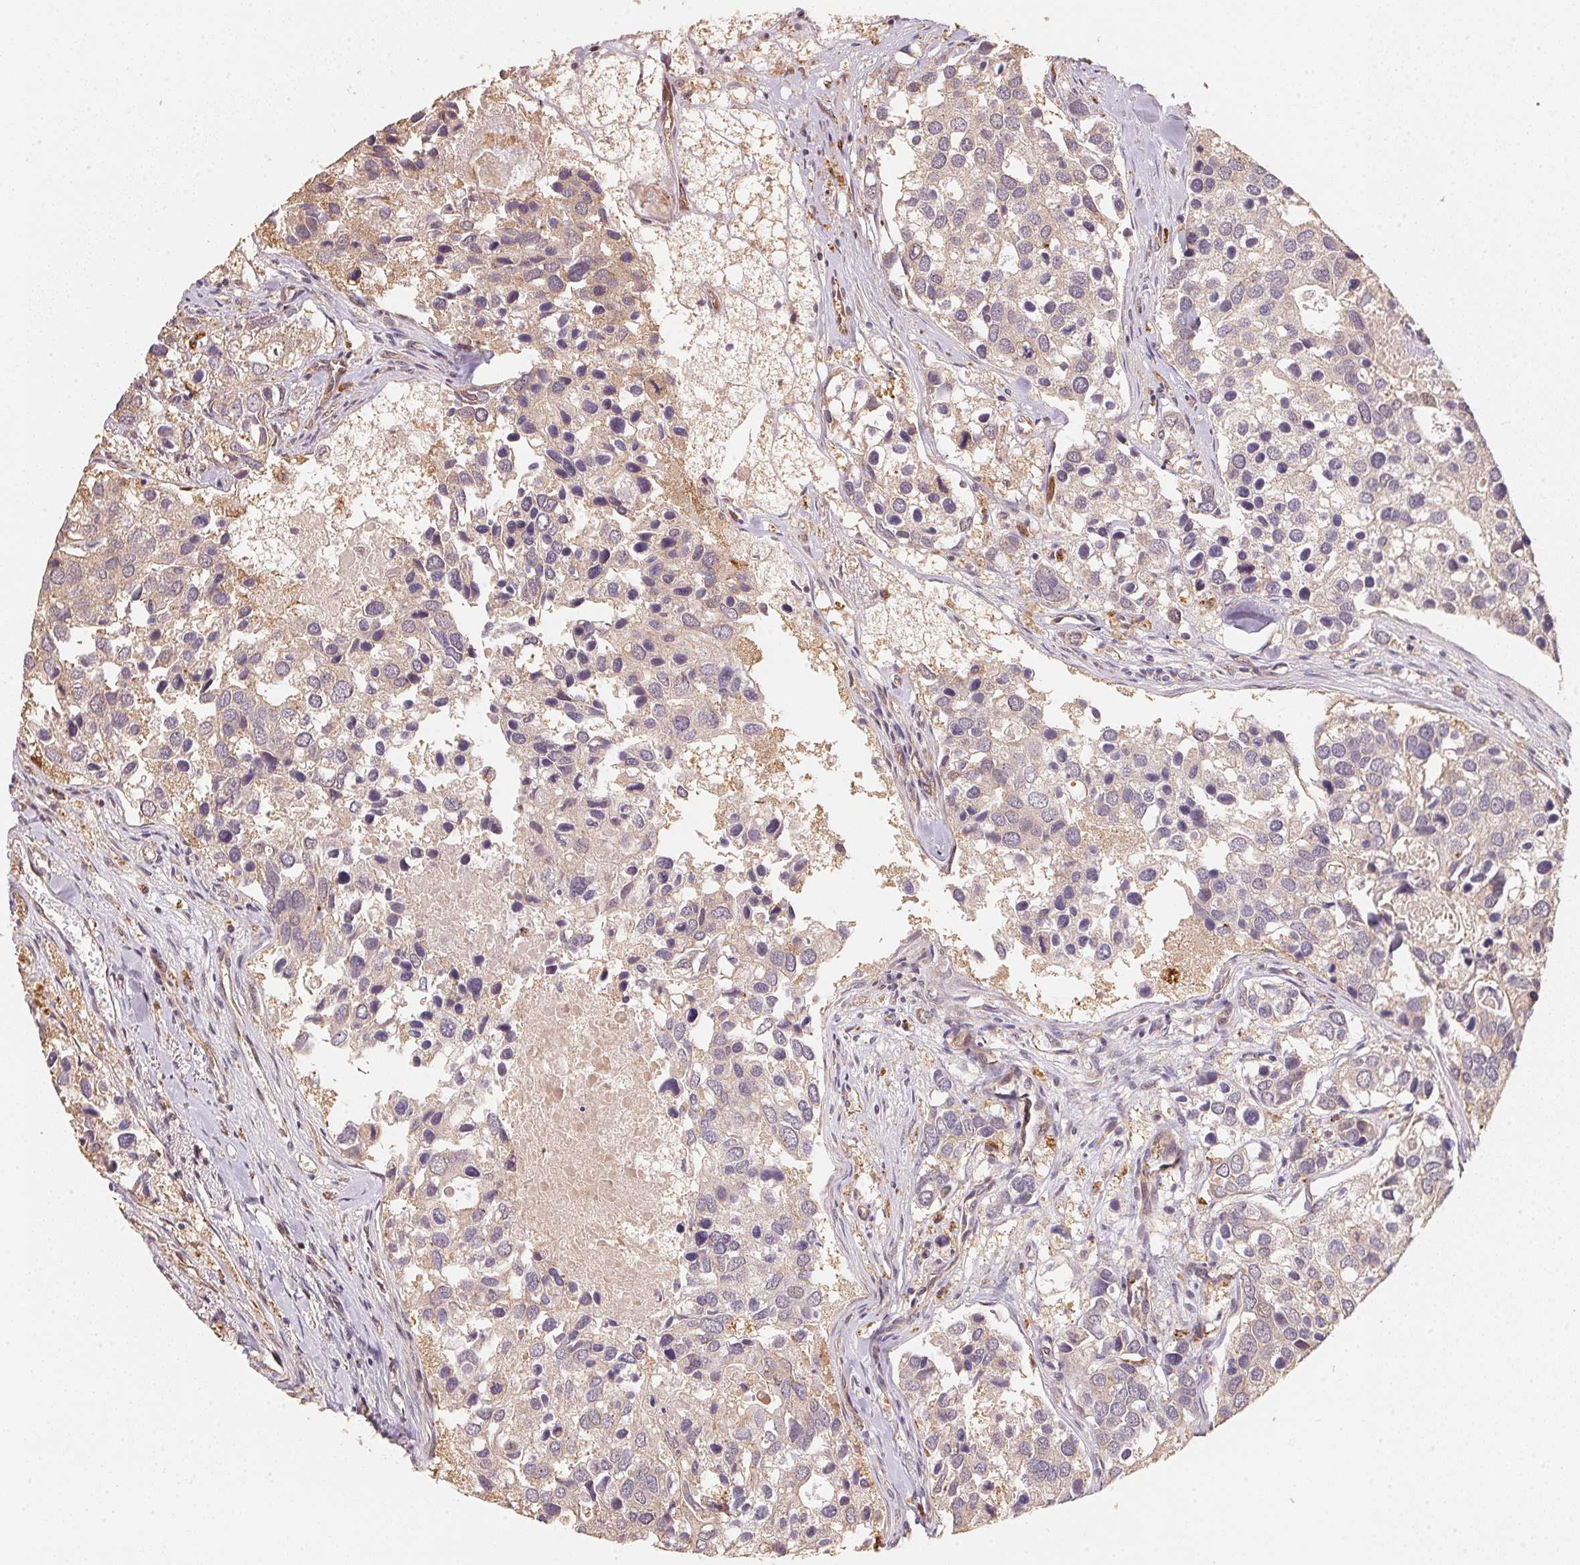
{"staining": {"intensity": "weak", "quantity": "<25%", "location": "cytoplasmic/membranous"}, "tissue": "breast cancer", "cell_type": "Tumor cells", "image_type": "cancer", "snomed": [{"axis": "morphology", "description": "Duct carcinoma"}, {"axis": "topography", "description": "Breast"}], "caption": "Micrograph shows no significant protein staining in tumor cells of intraductal carcinoma (breast).", "gene": "TMEM222", "patient": {"sex": "female", "age": 83}}